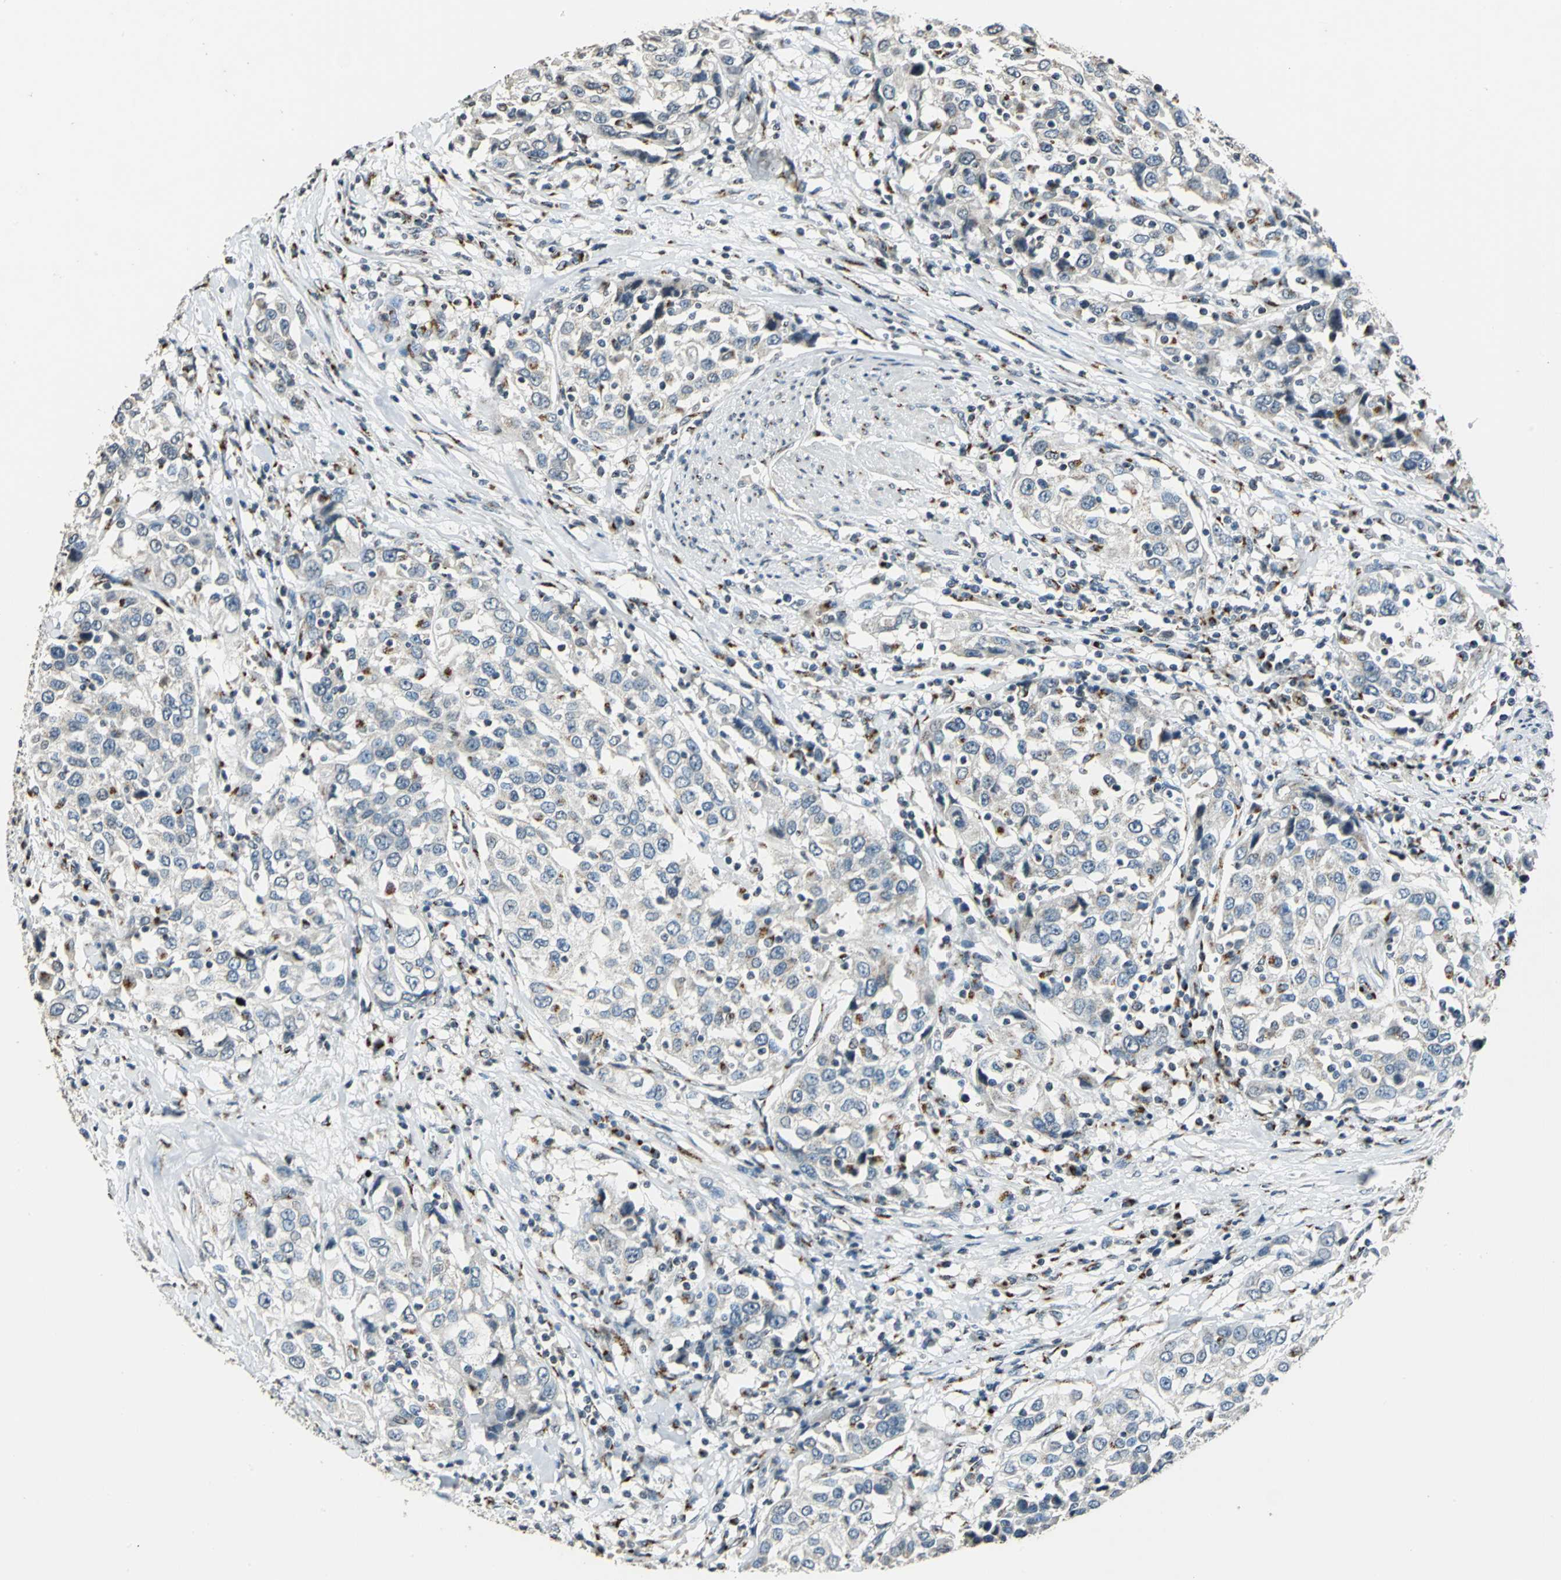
{"staining": {"intensity": "weak", "quantity": "<25%", "location": "cytoplasmic/membranous"}, "tissue": "urothelial cancer", "cell_type": "Tumor cells", "image_type": "cancer", "snomed": [{"axis": "morphology", "description": "Urothelial carcinoma, High grade"}, {"axis": "topography", "description": "Urinary bladder"}], "caption": "Micrograph shows no protein staining in tumor cells of high-grade urothelial carcinoma tissue.", "gene": "TMEM115", "patient": {"sex": "female", "age": 80}}